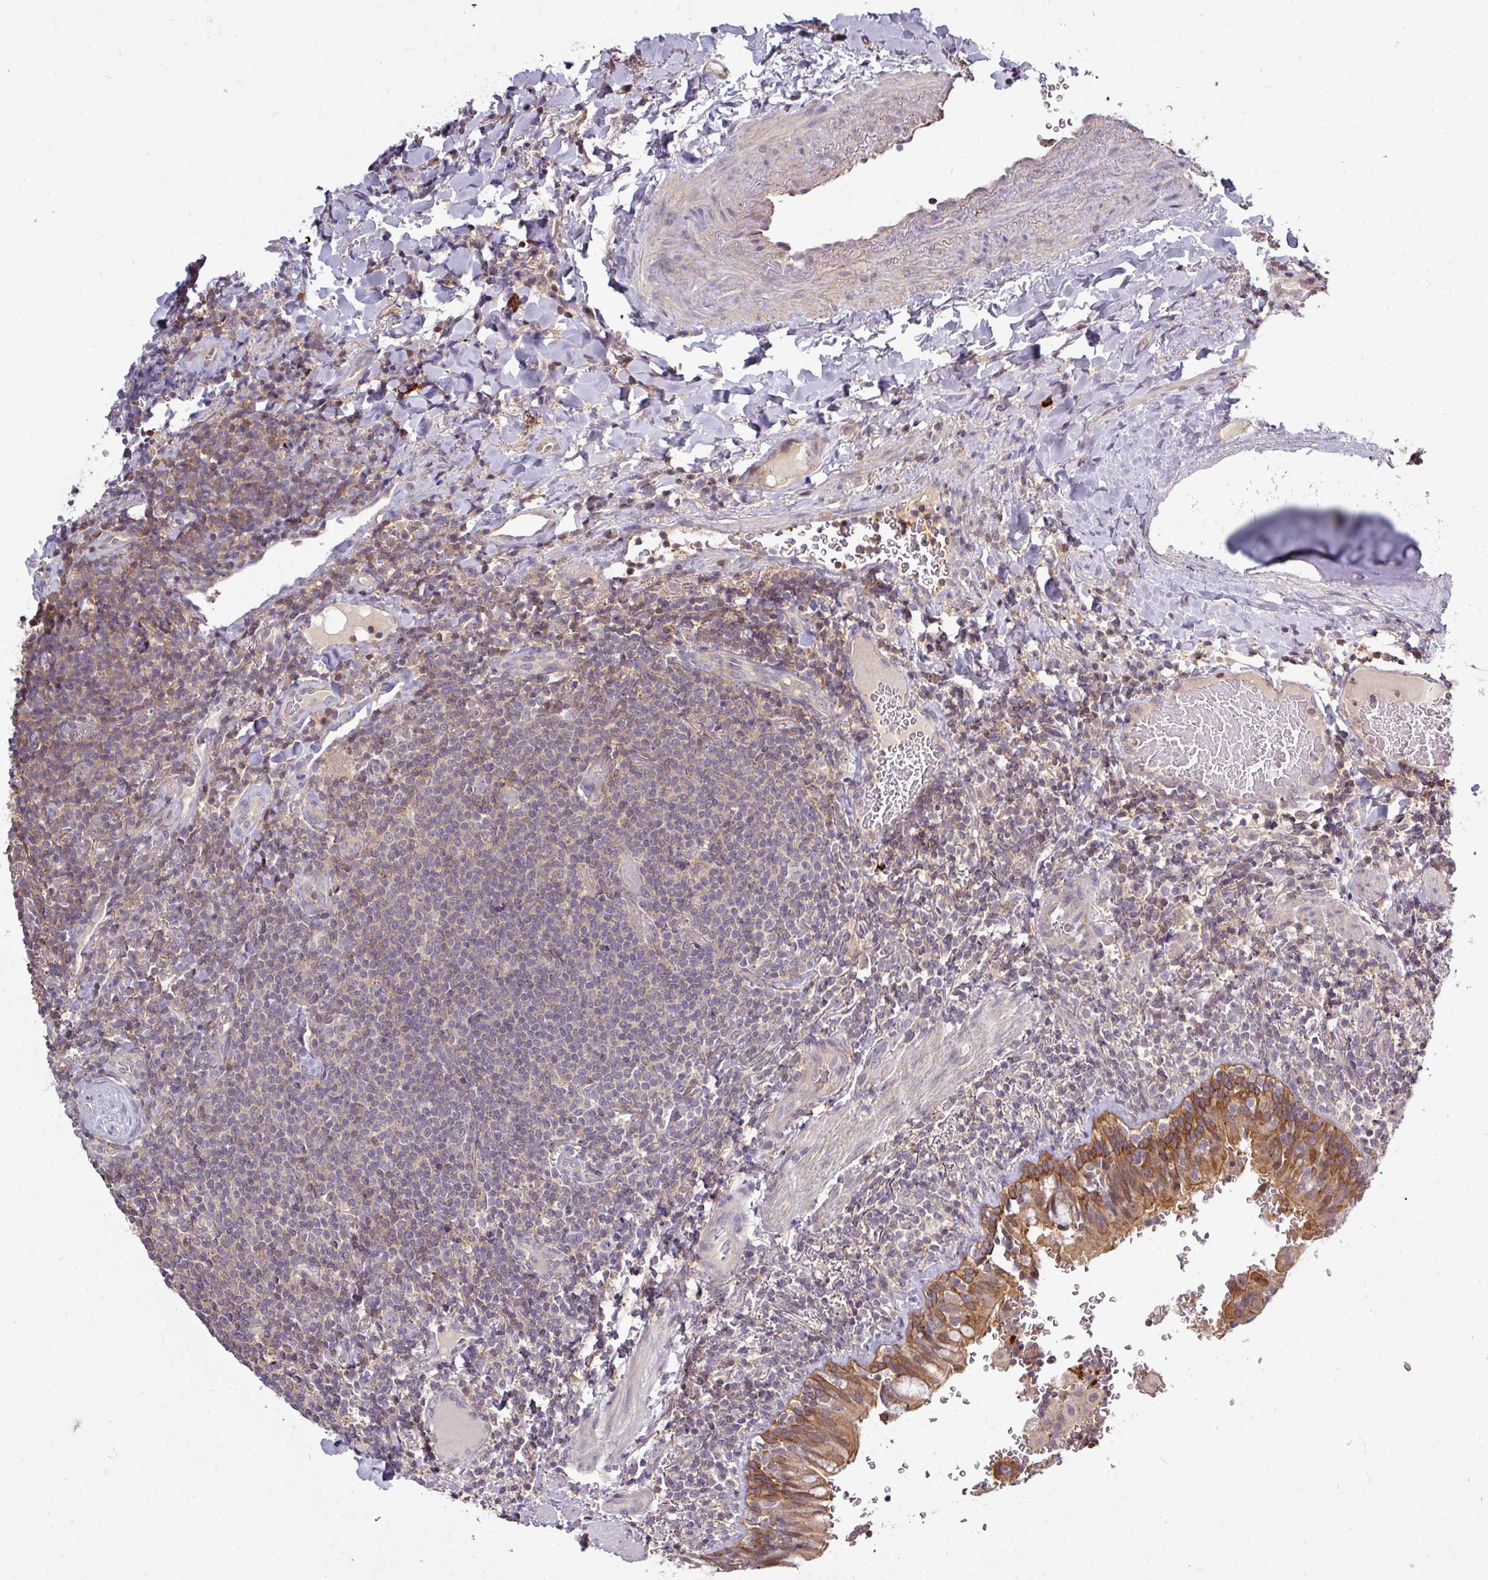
{"staining": {"intensity": "weak", "quantity": "<25%", "location": "cytoplasmic/membranous"}, "tissue": "lymphoma", "cell_type": "Tumor cells", "image_type": "cancer", "snomed": [{"axis": "morphology", "description": "Malignant lymphoma, non-Hodgkin's type, Low grade"}, {"axis": "topography", "description": "Lung"}], "caption": "This is an immunohistochemistry (IHC) image of low-grade malignant lymphoma, non-Hodgkin's type. There is no staining in tumor cells.", "gene": "TUSC3", "patient": {"sex": "female", "age": 71}}